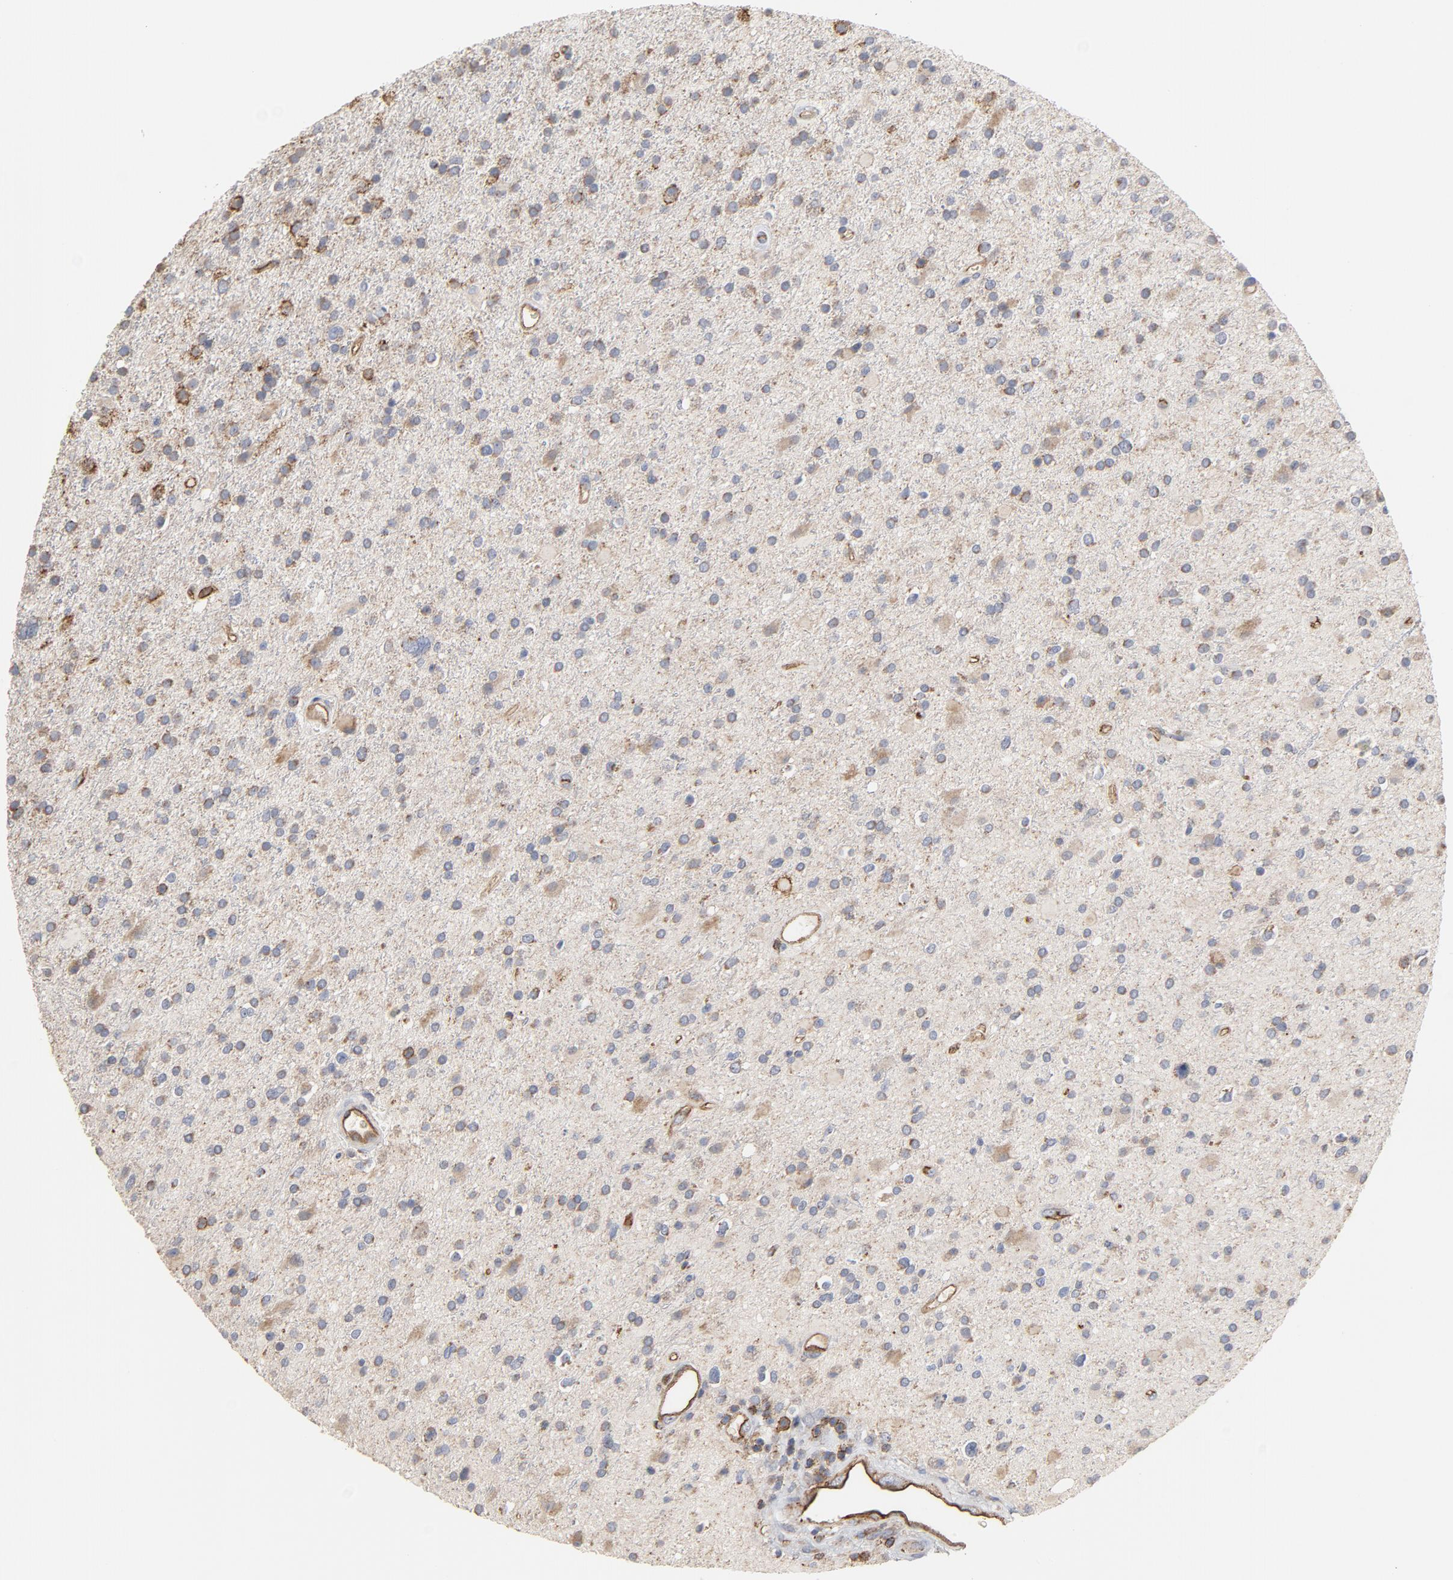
{"staining": {"intensity": "weak", "quantity": "25%-75%", "location": "cytoplasmic/membranous"}, "tissue": "glioma", "cell_type": "Tumor cells", "image_type": "cancer", "snomed": [{"axis": "morphology", "description": "Glioma, malignant, High grade"}, {"axis": "topography", "description": "Brain"}], "caption": "This is an image of IHC staining of glioma, which shows weak expression in the cytoplasmic/membranous of tumor cells.", "gene": "OXA1L", "patient": {"sex": "male", "age": 33}}